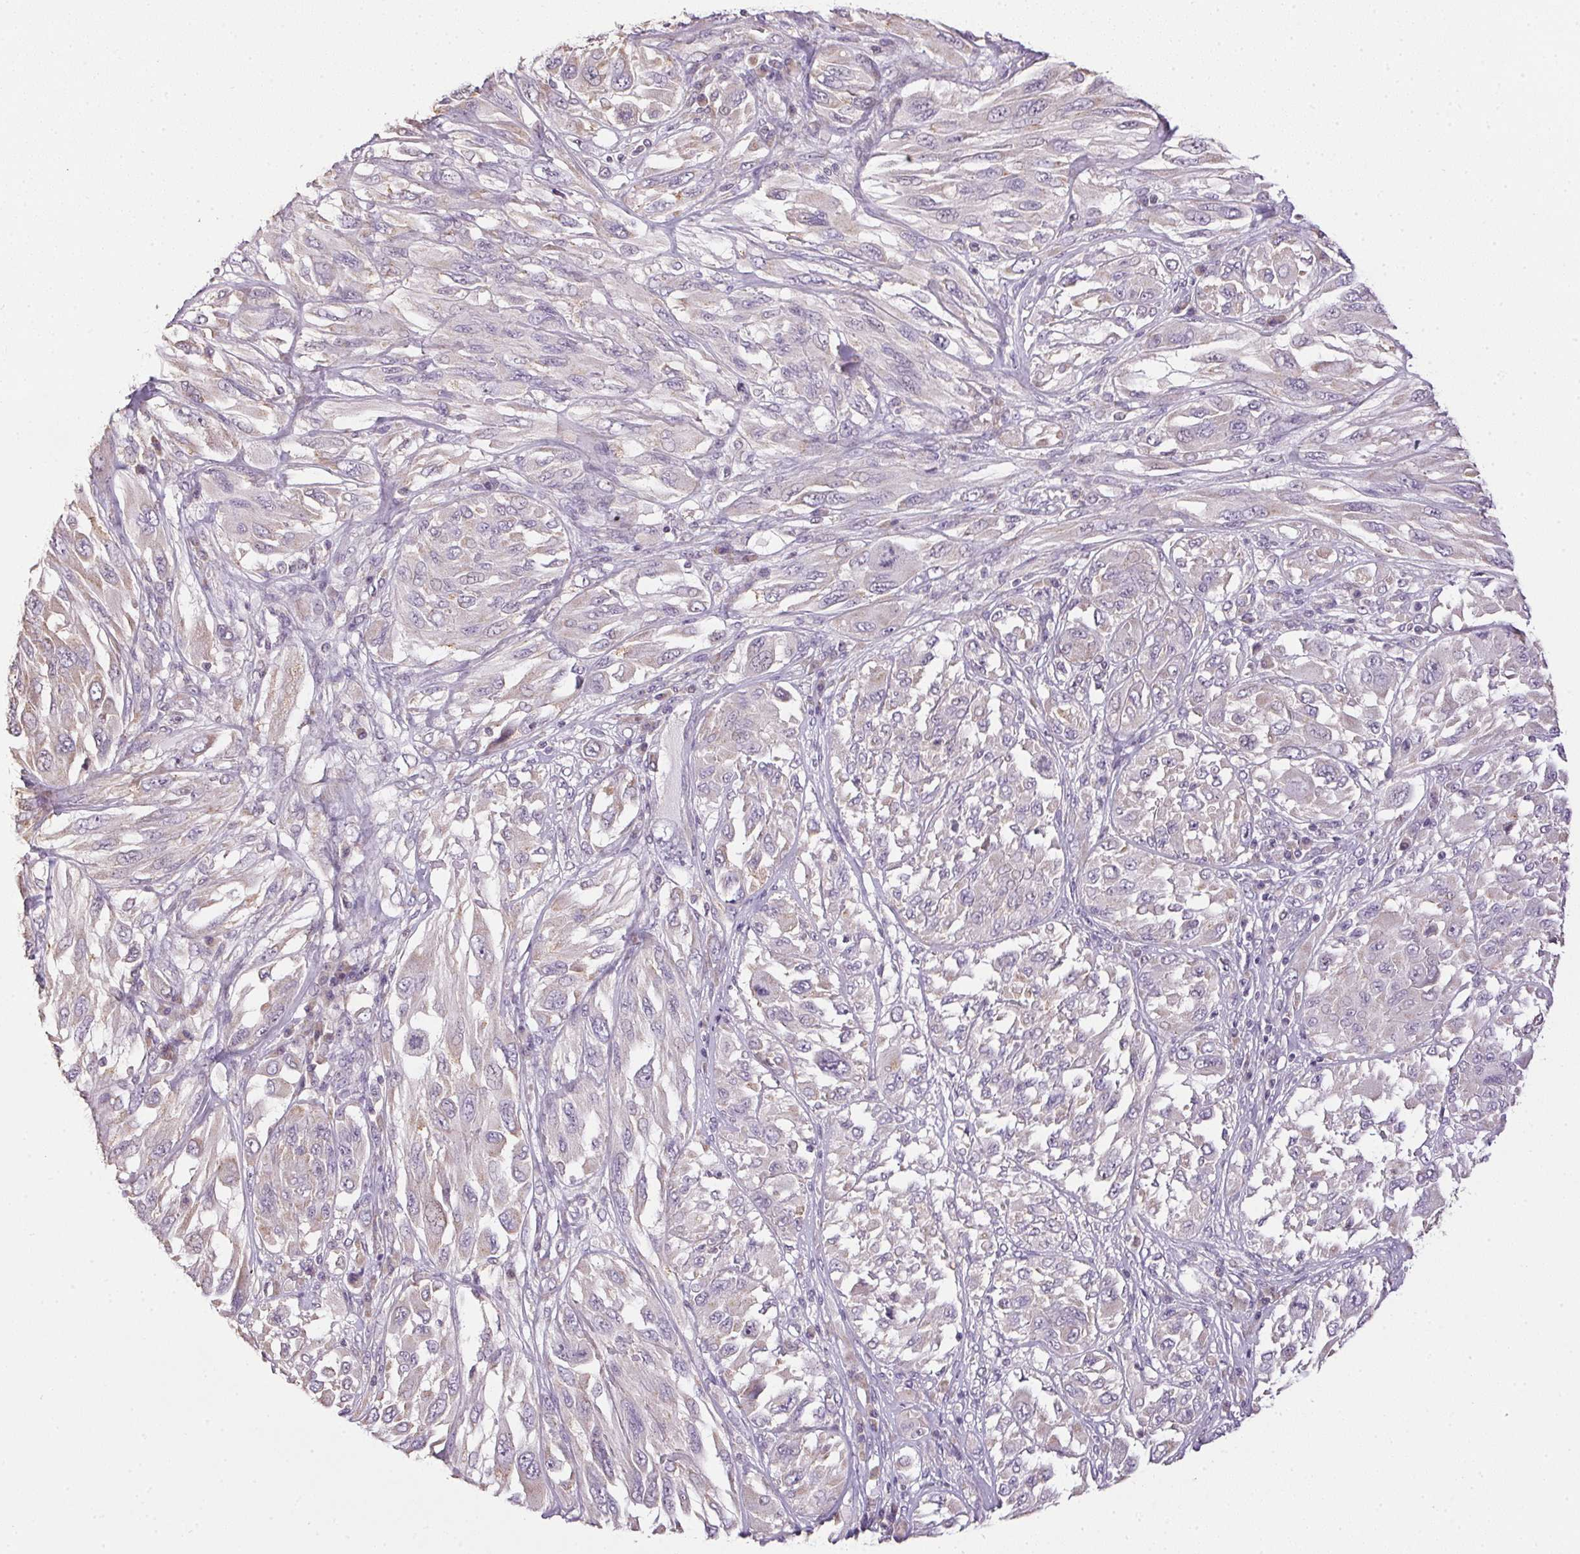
{"staining": {"intensity": "negative", "quantity": "none", "location": "none"}, "tissue": "melanoma", "cell_type": "Tumor cells", "image_type": "cancer", "snomed": [{"axis": "morphology", "description": "Malignant melanoma, NOS"}, {"axis": "topography", "description": "Skin"}], "caption": "The immunohistochemistry histopathology image has no significant staining in tumor cells of malignant melanoma tissue.", "gene": "SPACA9", "patient": {"sex": "female", "age": 91}}